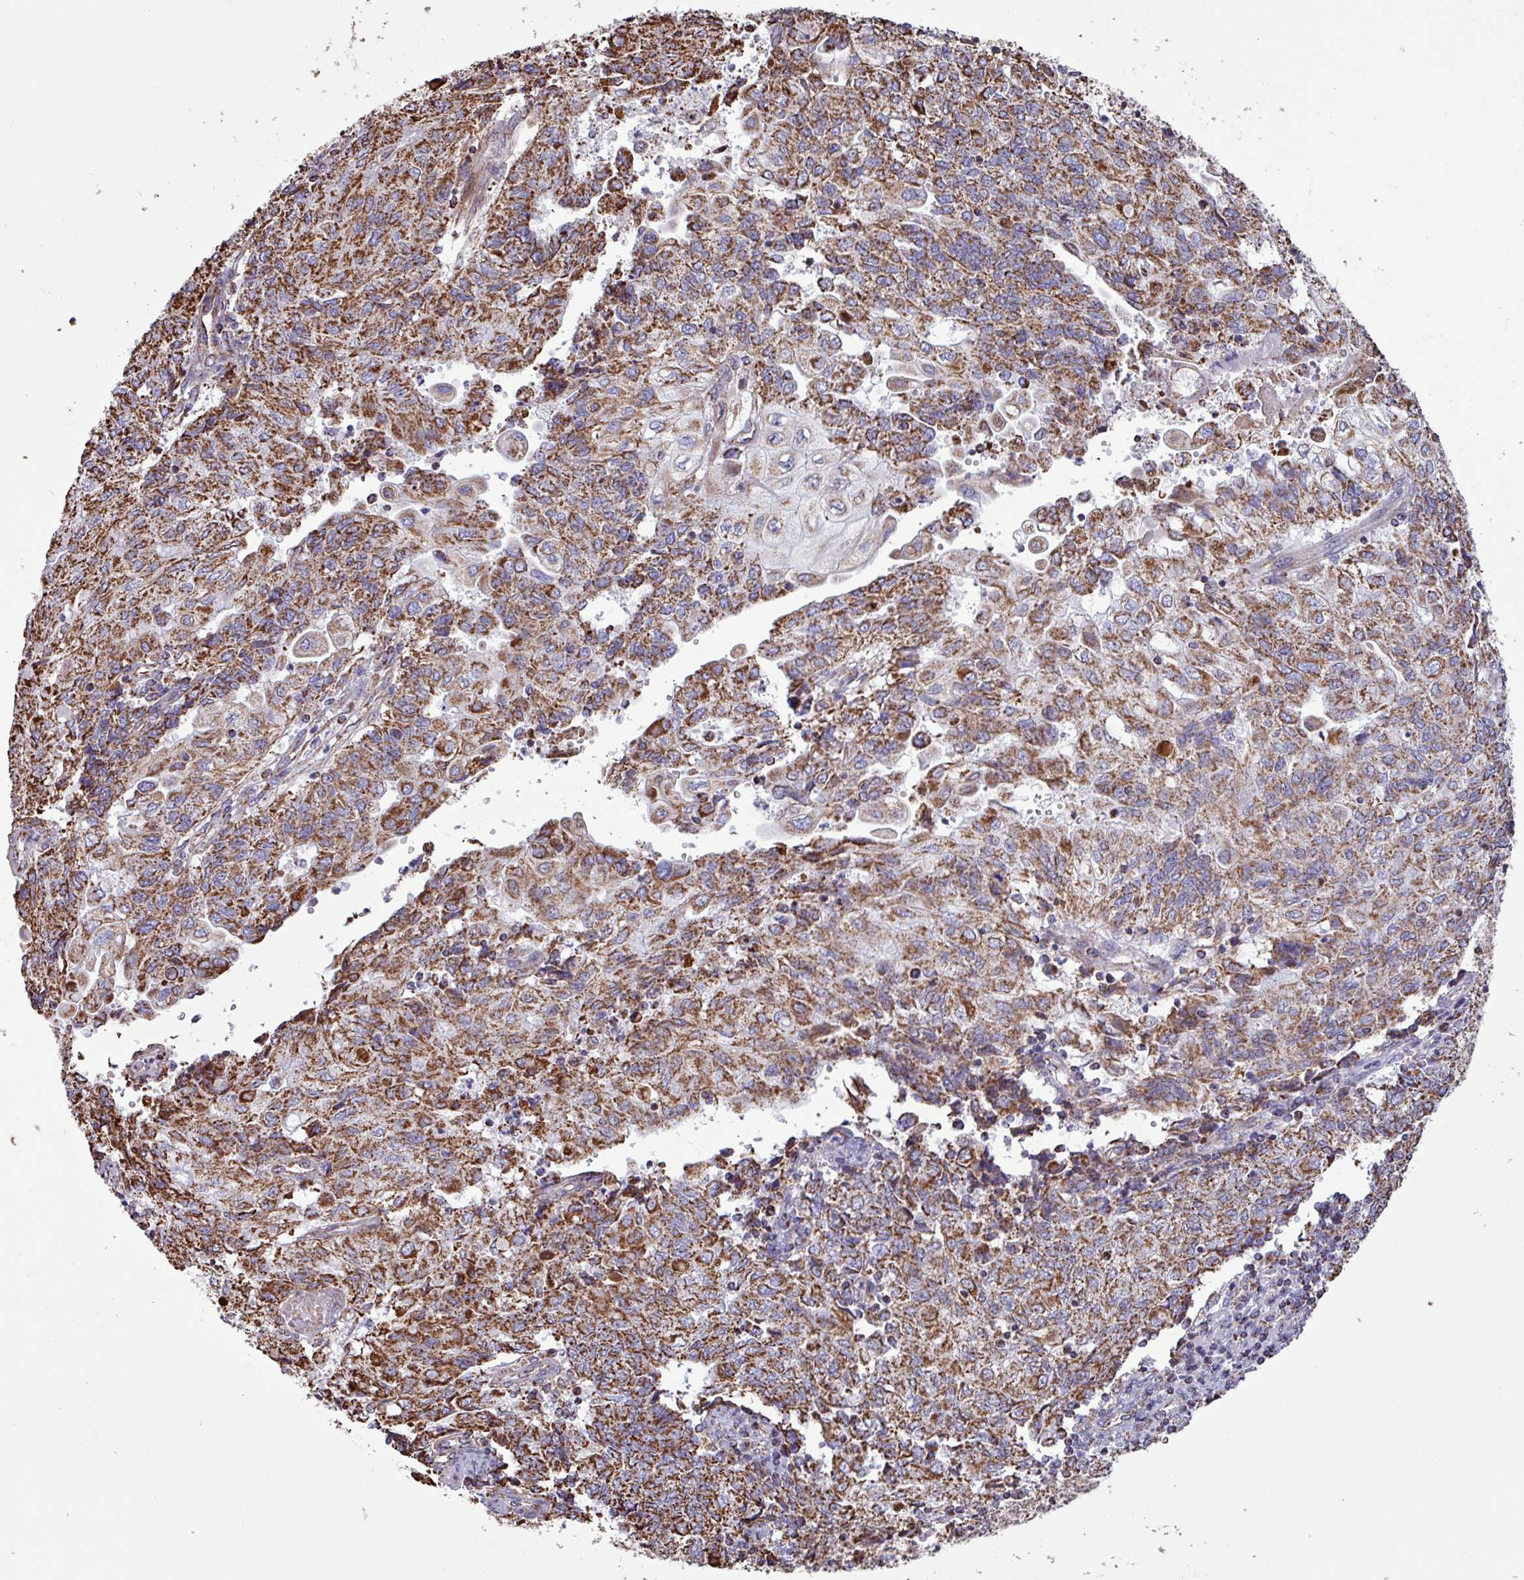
{"staining": {"intensity": "moderate", "quantity": ">75%", "location": "cytoplasmic/membranous"}, "tissue": "endometrial cancer", "cell_type": "Tumor cells", "image_type": "cancer", "snomed": [{"axis": "morphology", "description": "Adenocarcinoma, NOS"}, {"axis": "topography", "description": "Endometrium"}], "caption": "A brown stain shows moderate cytoplasmic/membranous staining of a protein in human endometrial adenocarcinoma tumor cells.", "gene": "RTL3", "patient": {"sex": "female", "age": 54}}